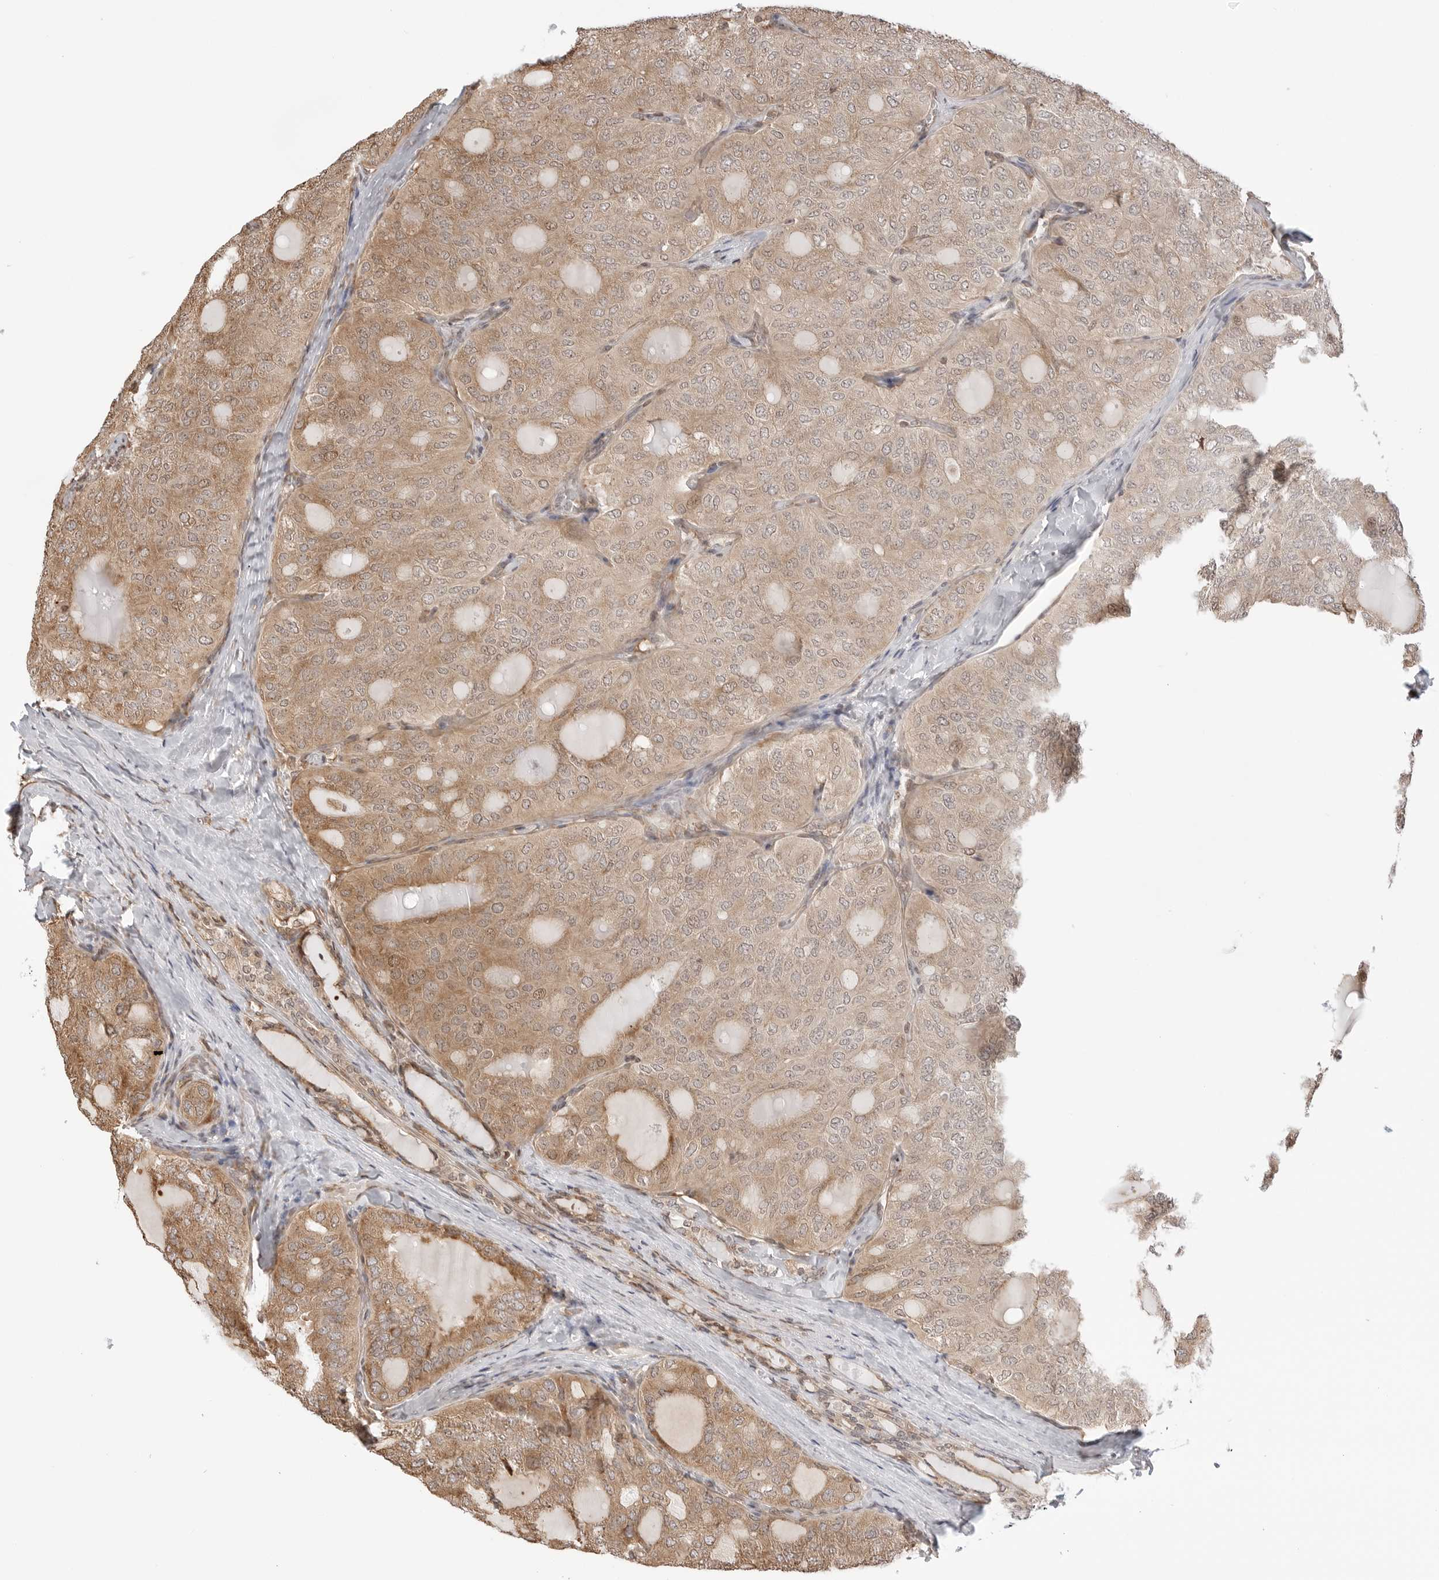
{"staining": {"intensity": "weak", "quantity": ">75%", "location": "cytoplasmic/membranous"}, "tissue": "thyroid cancer", "cell_type": "Tumor cells", "image_type": "cancer", "snomed": [{"axis": "morphology", "description": "Follicular adenoma carcinoma, NOS"}, {"axis": "topography", "description": "Thyroid gland"}], "caption": "Immunohistochemical staining of thyroid cancer (follicular adenoma carcinoma) exhibits weak cytoplasmic/membranous protein staining in about >75% of tumor cells. The staining is performed using DAB (3,3'-diaminobenzidine) brown chromogen to label protein expression. The nuclei are counter-stained blue using hematoxylin.", "gene": "FKBP14", "patient": {"sex": "male", "age": 75}}